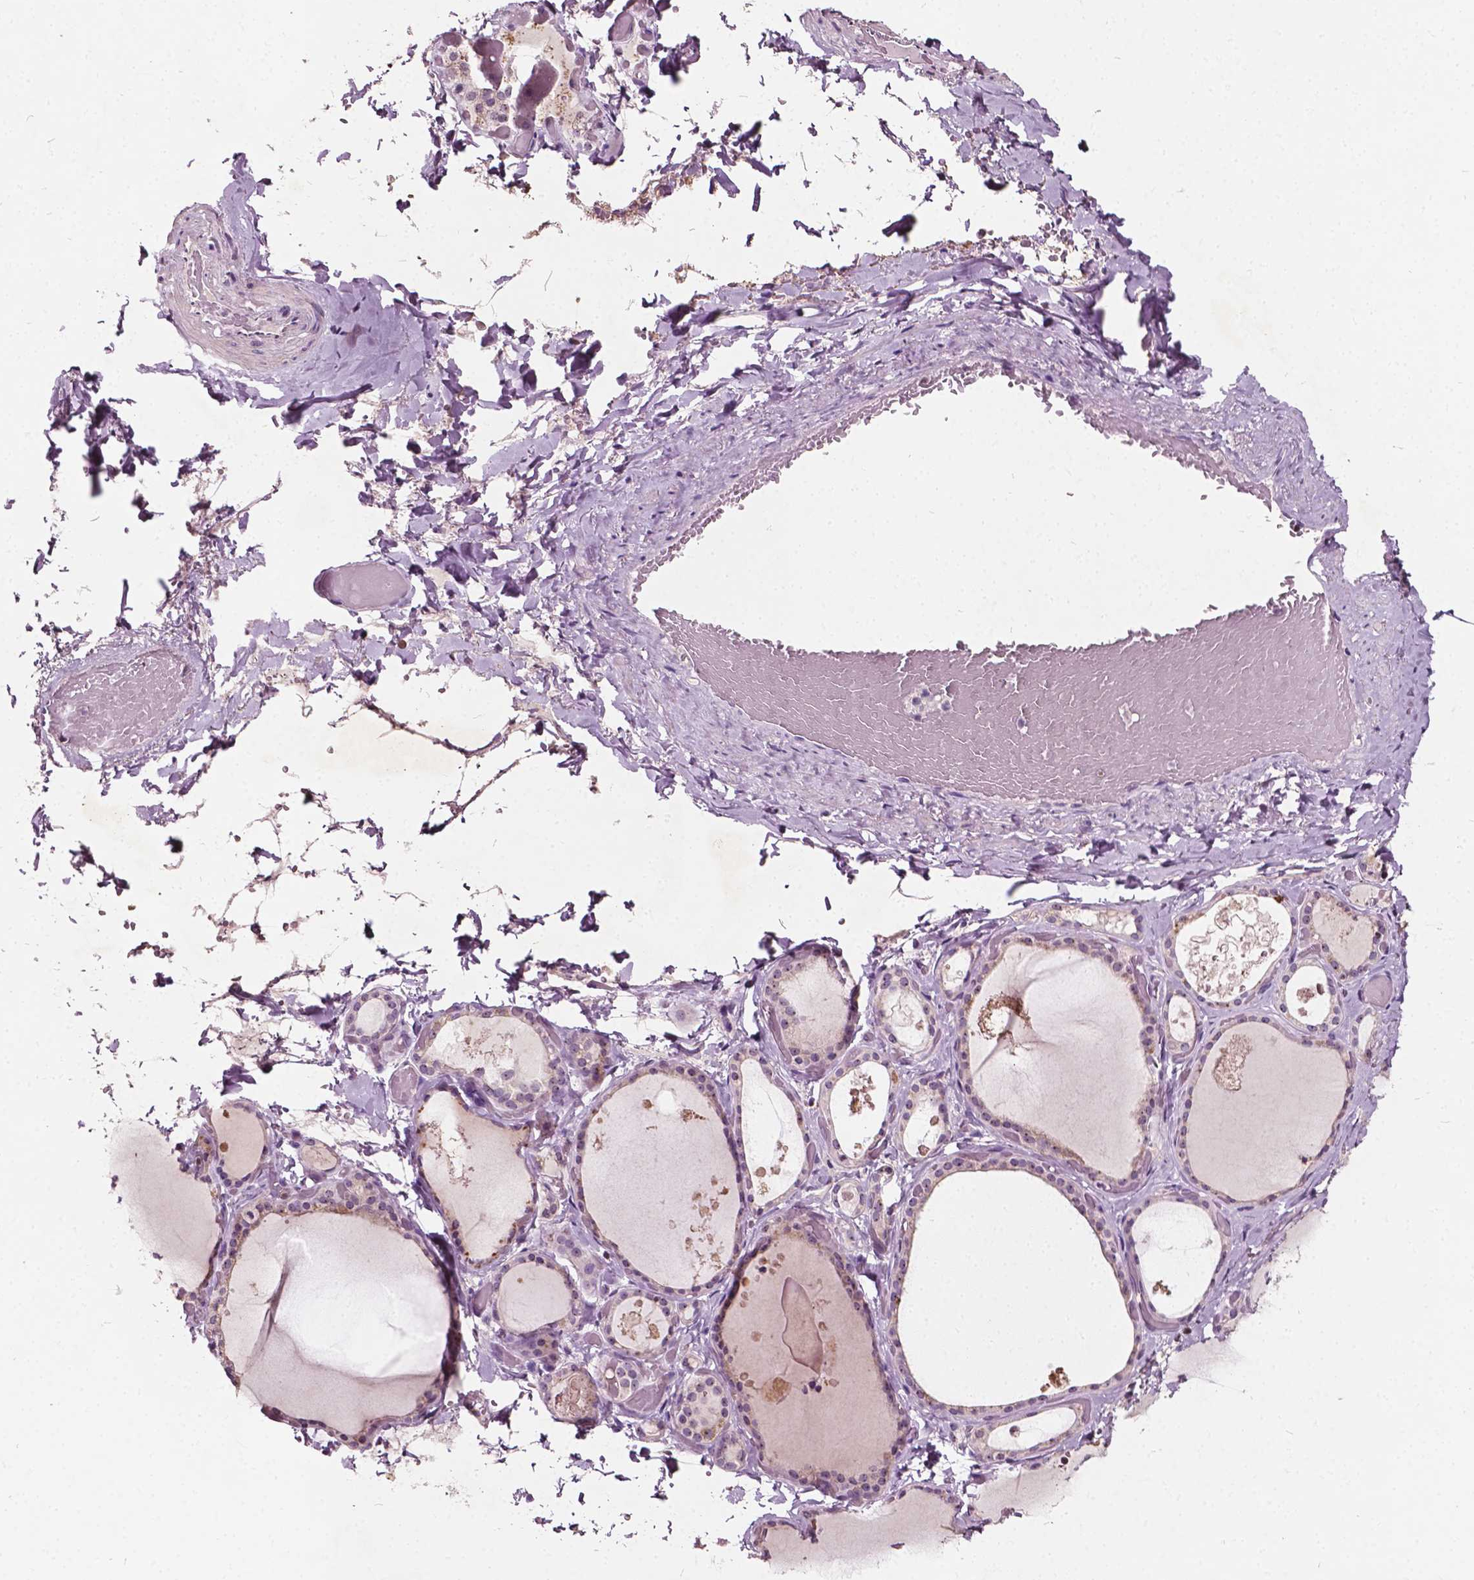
{"staining": {"intensity": "weak", "quantity": "<25%", "location": "nuclear"}, "tissue": "thyroid gland", "cell_type": "Glandular cells", "image_type": "normal", "snomed": [{"axis": "morphology", "description": "Normal tissue, NOS"}, {"axis": "topography", "description": "Thyroid gland"}], "caption": "Immunohistochemistry (IHC) image of benign thyroid gland stained for a protein (brown), which displays no positivity in glandular cells. (DAB immunohistochemistry with hematoxylin counter stain).", "gene": "ODF3L2", "patient": {"sex": "female", "age": 56}}